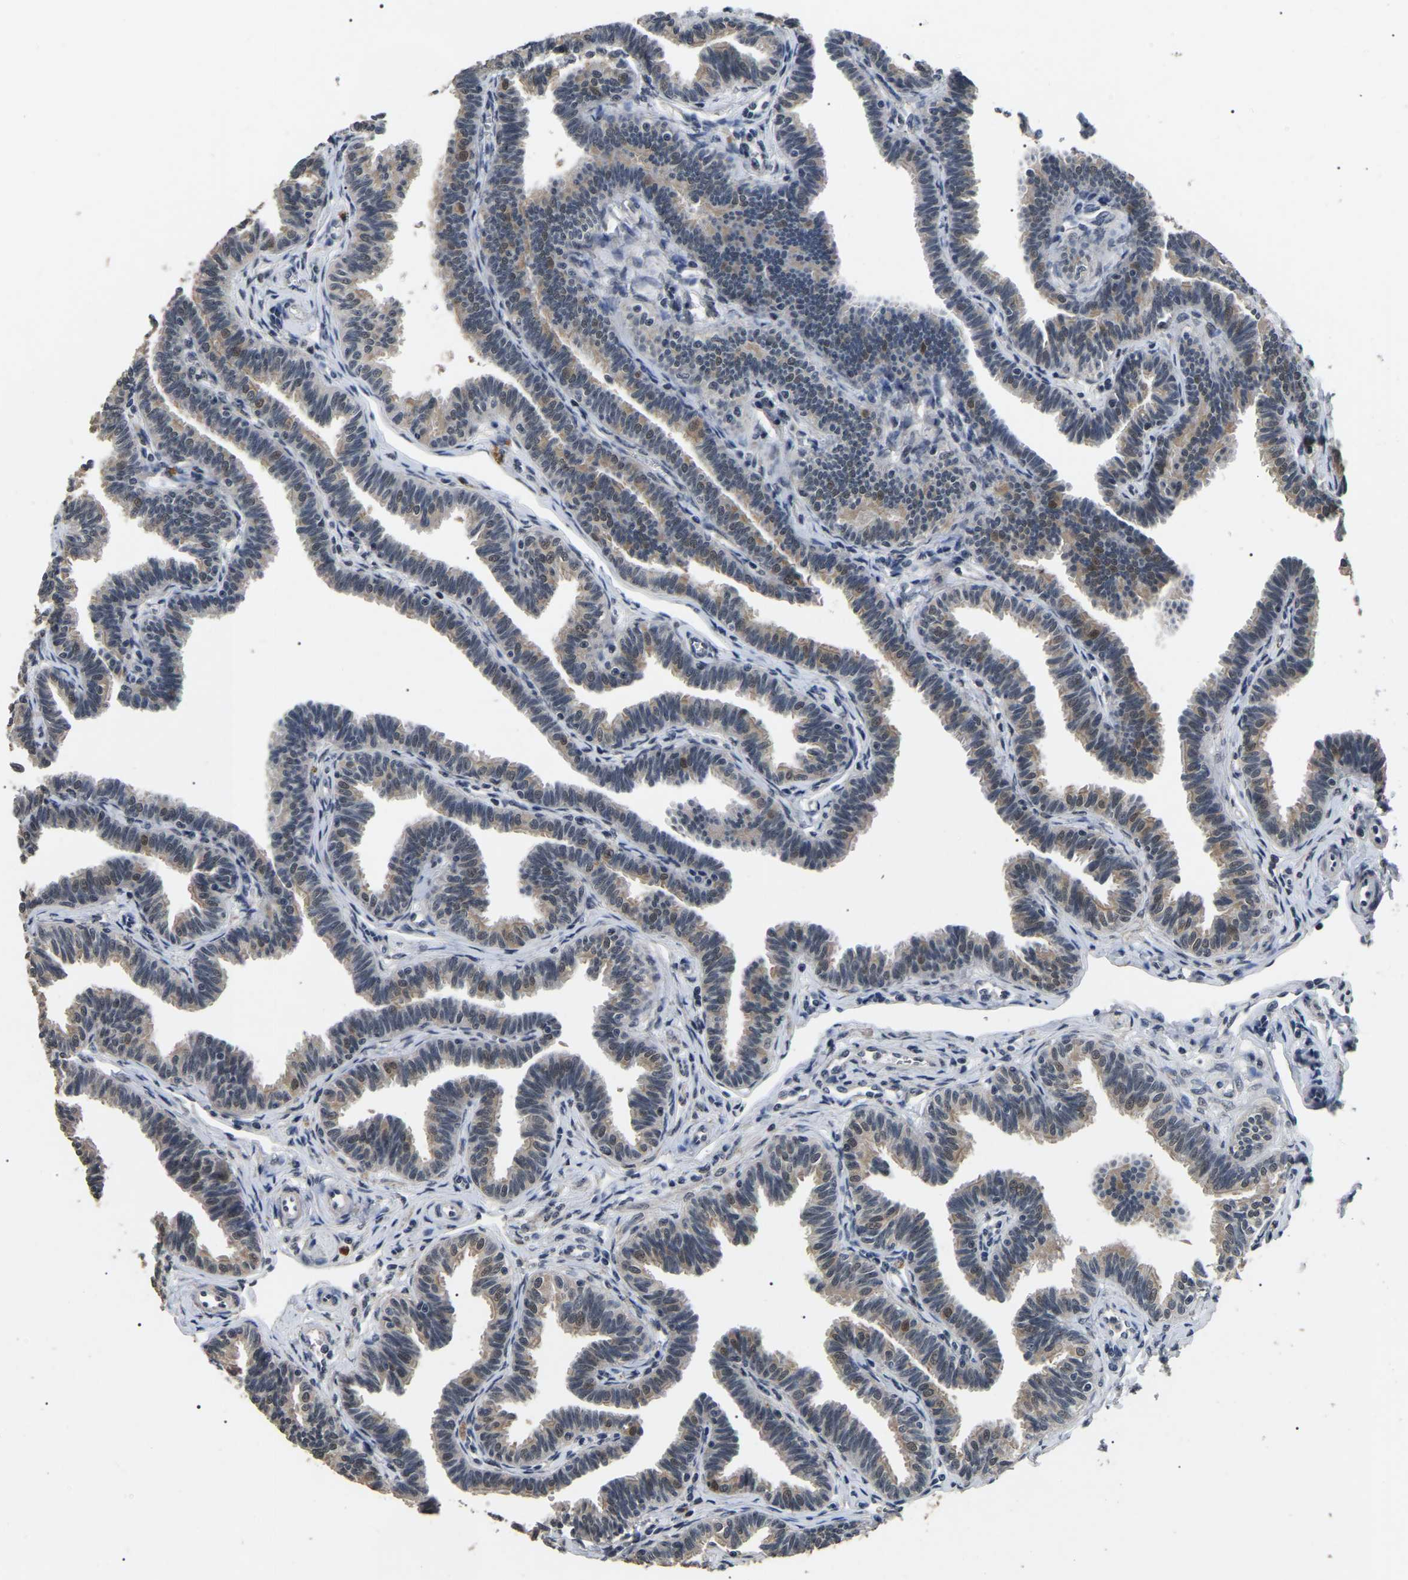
{"staining": {"intensity": "weak", "quantity": "25%-75%", "location": "cytoplasmic/membranous,nuclear"}, "tissue": "fallopian tube", "cell_type": "Glandular cells", "image_type": "normal", "snomed": [{"axis": "morphology", "description": "Normal tissue, NOS"}, {"axis": "topography", "description": "Fallopian tube"}, {"axis": "topography", "description": "Ovary"}], "caption": "Benign fallopian tube shows weak cytoplasmic/membranous,nuclear staining in about 25%-75% of glandular cells, visualized by immunohistochemistry. (DAB (3,3'-diaminobenzidine) IHC, brown staining for protein, blue staining for nuclei).", "gene": "PPM1E", "patient": {"sex": "female", "age": 23}}